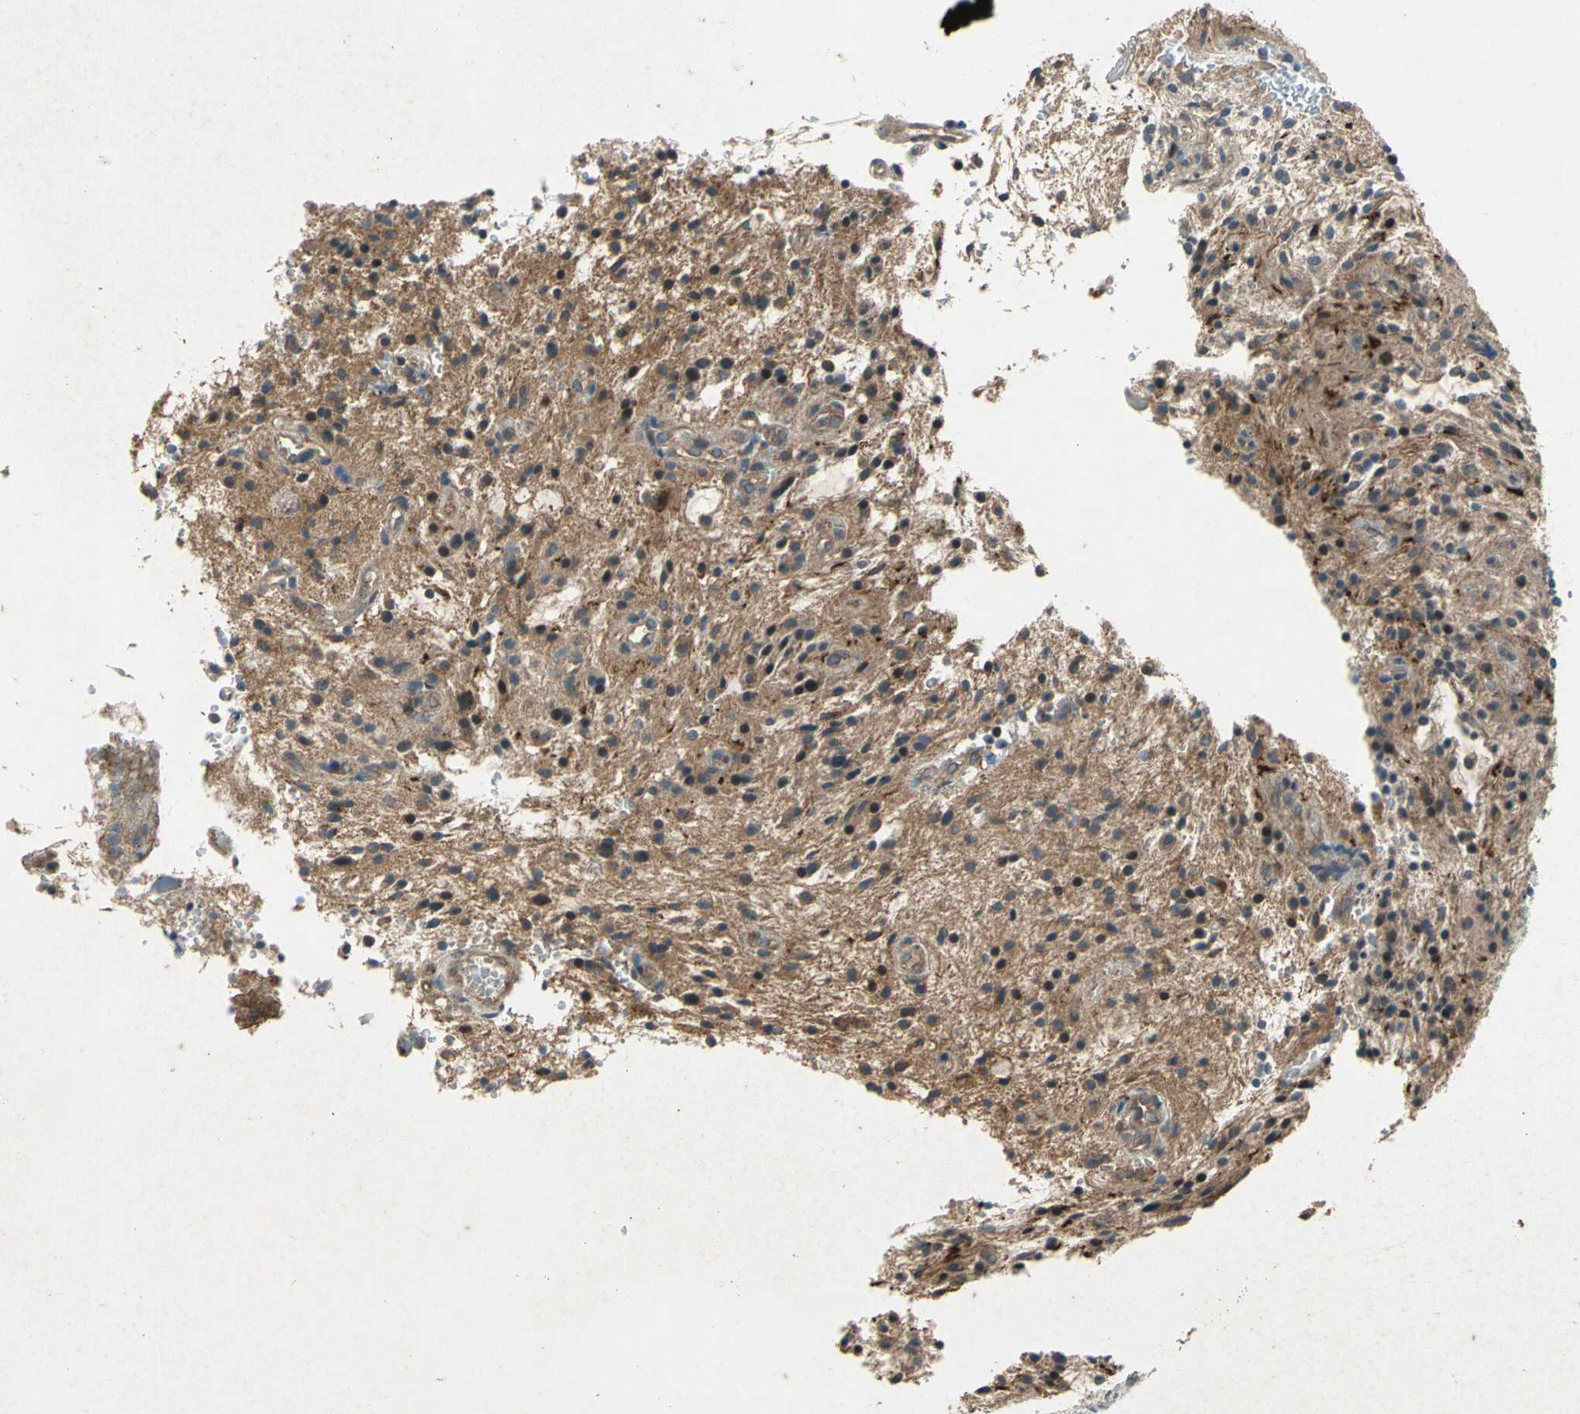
{"staining": {"intensity": "strong", "quantity": ">75%", "location": "cytoplasmic/membranous"}, "tissue": "glioma", "cell_type": "Tumor cells", "image_type": "cancer", "snomed": [{"axis": "morphology", "description": "Glioma, malignant, NOS"}, {"axis": "topography", "description": "Cerebellum"}], "caption": "The photomicrograph exhibits staining of glioma, revealing strong cytoplasmic/membranous protein staining (brown color) within tumor cells. (IHC, brightfield microscopy, high magnification).", "gene": "EMCN", "patient": {"sex": "female", "age": 10}}